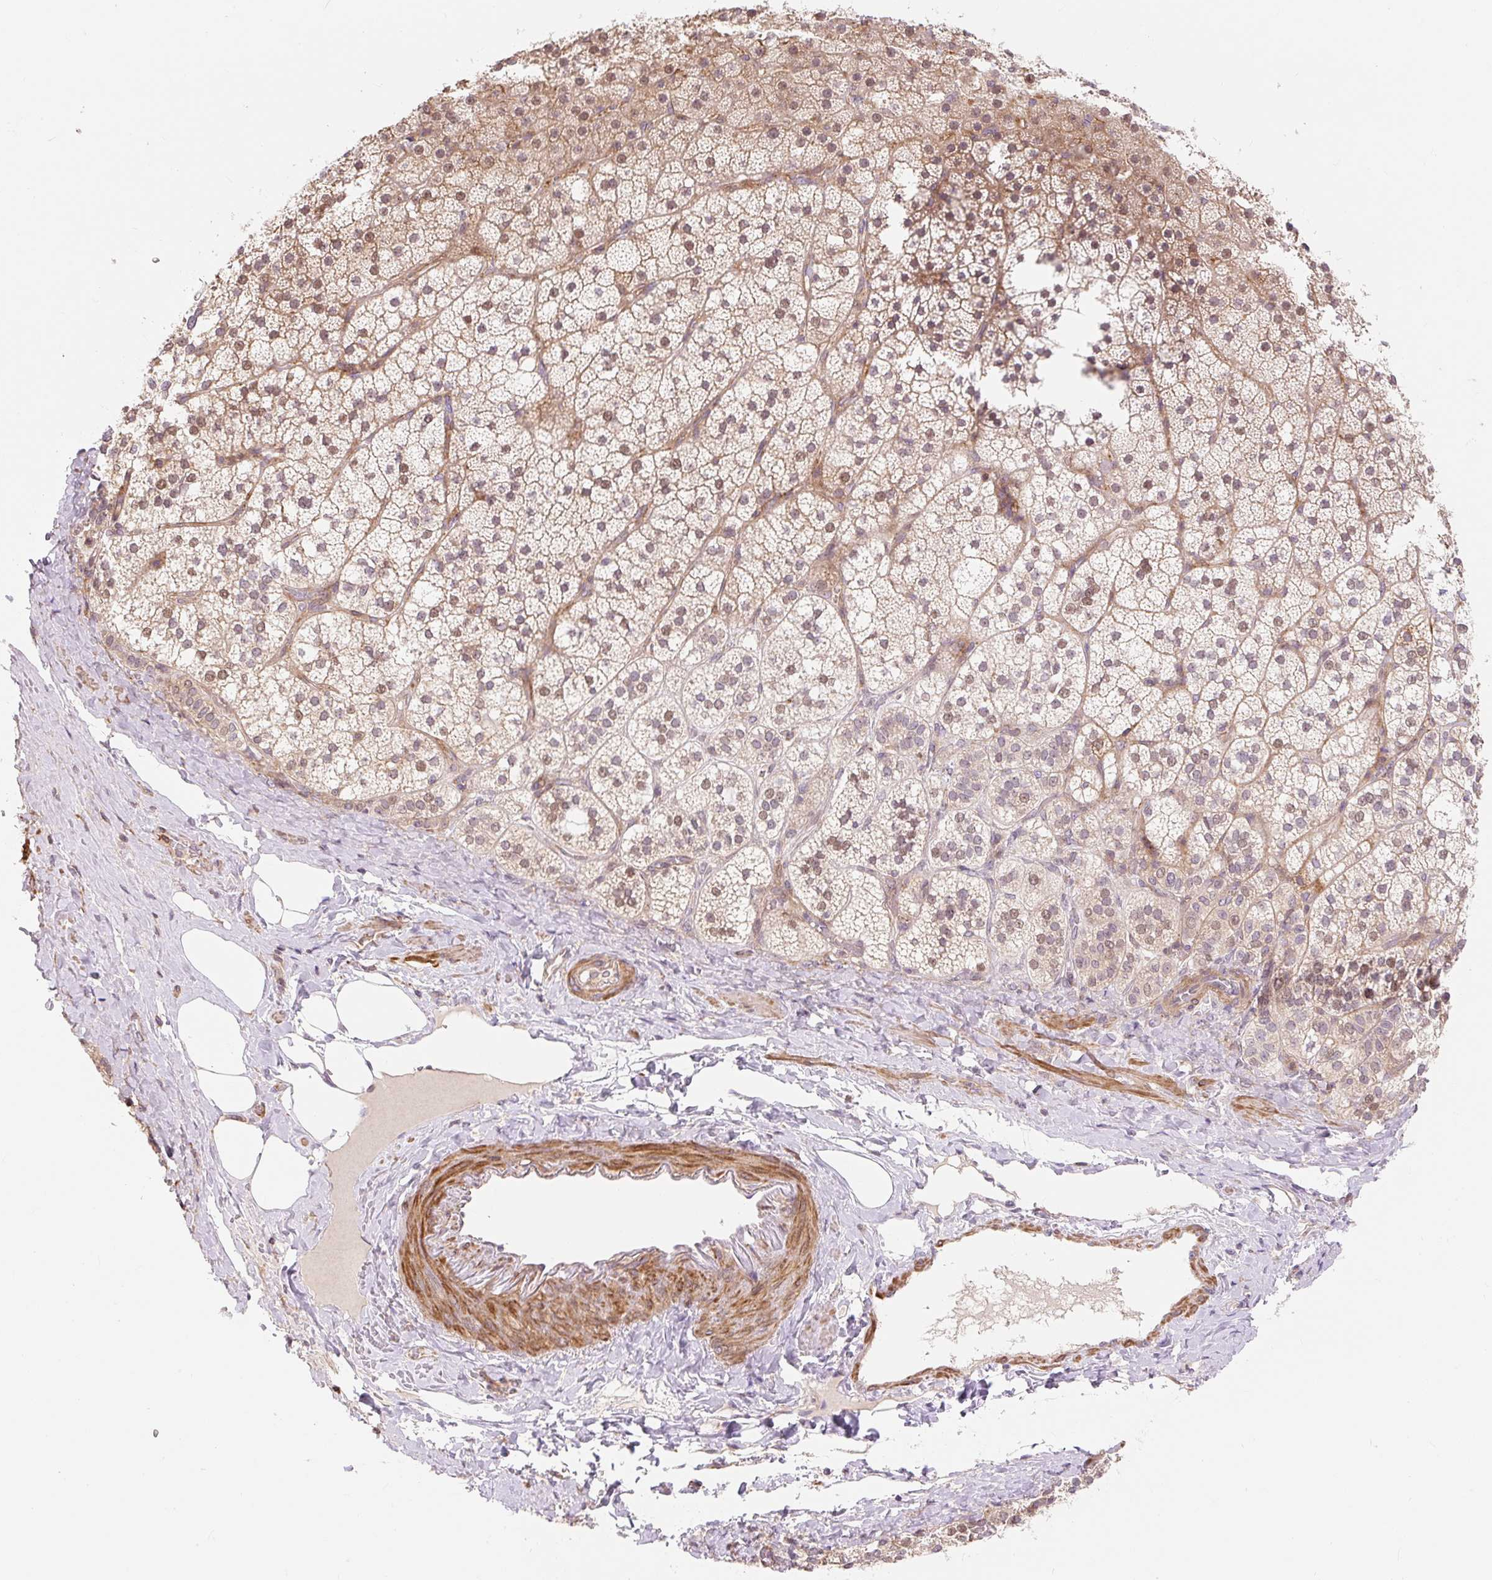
{"staining": {"intensity": "weak", "quantity": ">75%", "location": "cytoplasmic/membranous,nuclear"}, "tissue": "adrenal gland", "cell_type": "Glandular cells", "image_type": "normal", "snomed": [{"axis": "morphology", "description": "Normal tissue, NOS"}, {"axis": "topography", "description": "Adrenal gland"}], "caption": "Unremarkable adrenal gland was stained to show a protein in brown. There is low levels of weak cytoplasmic/membranous,nuclear expression in approximately >75% of glandular cells. The staining is performed using DAB (3,3'-diaminobenzidine) brown chromogen to label protein expression. The nuclei are counter-stained blue using hematoxylin.", "gene": "EMC10", "patient": {"sex": "male", "age": 53}}